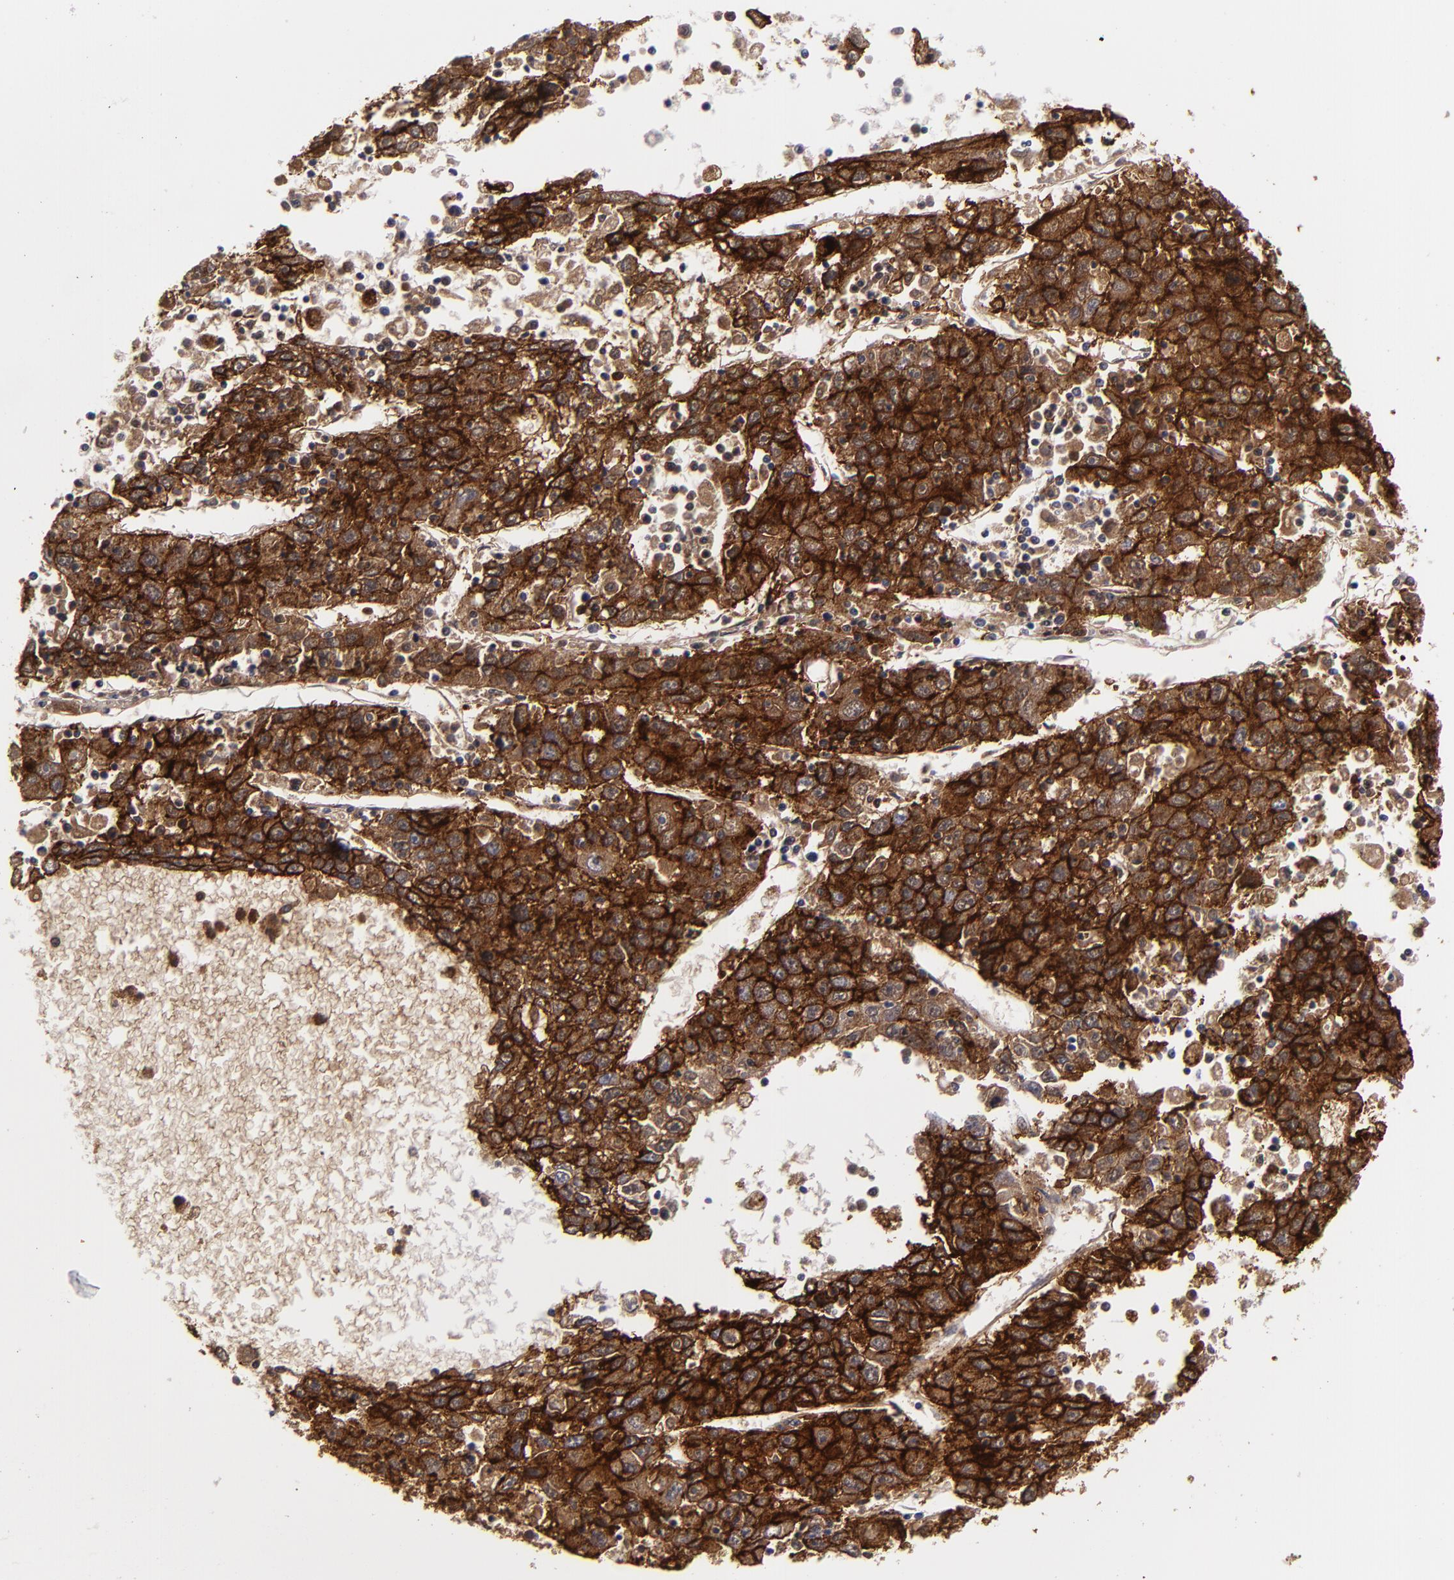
{"staining": {"intensity": "strong", "quantity": ">75%", "location": "cytoplasmic/membranous"}, "tissue": "liver cancer", "cell_type": "Tumor cells", "image_type": "cancer", "snomed": [{"axis": "morphology", "description": "Carcinoma, Hepatocellular, NOS"}, {"axis": "topography", "description": "Liver"}], "caption": "A brown stain shows strong cytoplasmic/membranous expression of a protein in liver hepatocellular carcinoma tumor cells. (Brightfield microscopy of DAB IHC at high magnification).", "gene": "ALCAM", "patient": {"sex": "male", "age": 49}}